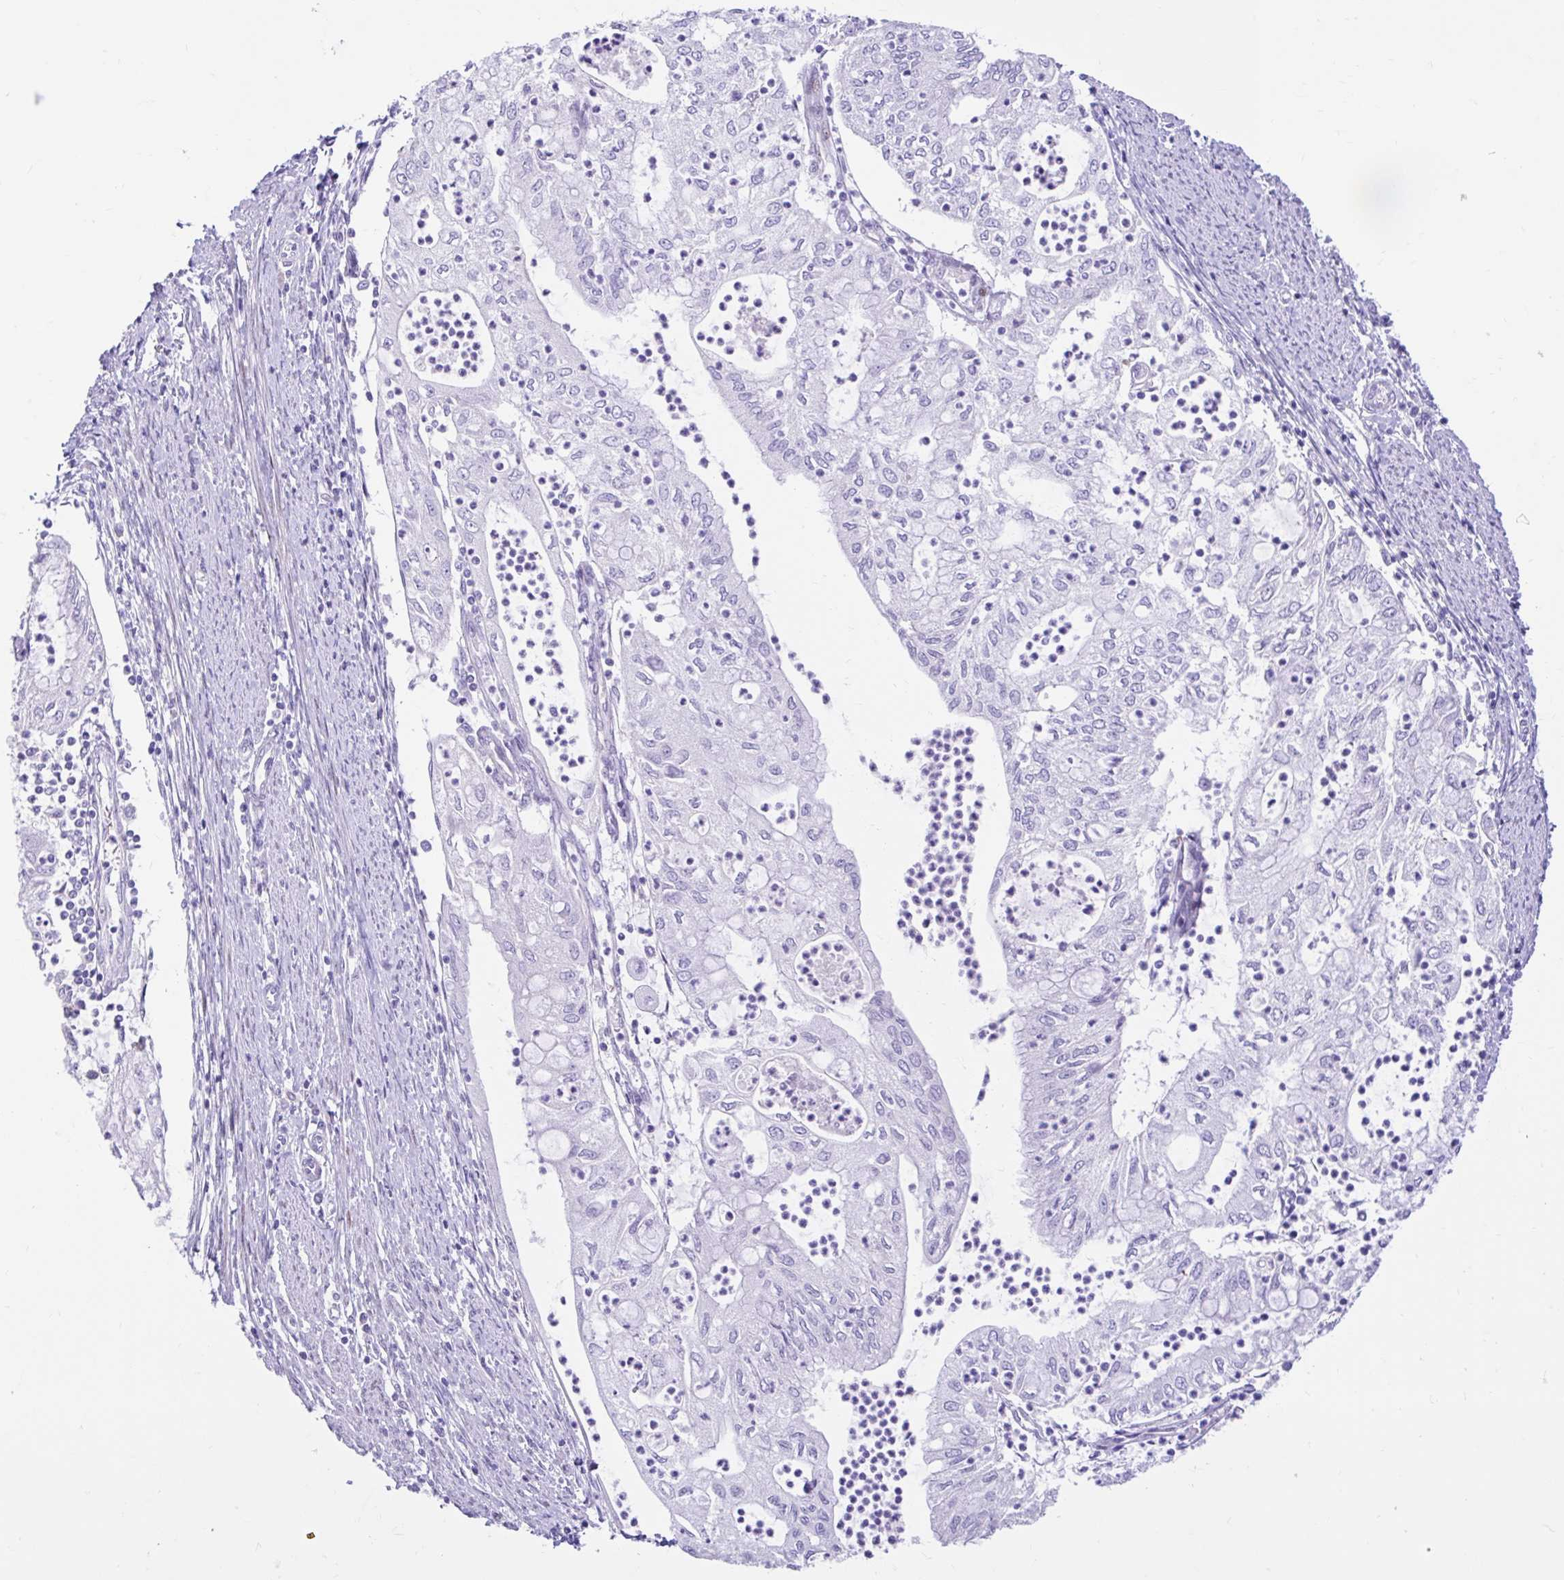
{"staining": {"intensity": "negative", "quantity": "none", "location": "none"}, "tissue": "endometrial cancer", "cell_type": "Tumor cells", "image_type": "cancer", "snomed": [{"axis": "morphology", "description": "Adenocarcinoma, NOS"}, {"axis": "topography", "description": "Endometrium"}], "caption": "Endometrial adenocarcinoma was stained to show a protein in brown. There is no significant expression in tumor cells.", "gene": "NHLH2", "patient": {"sex": "female", "age": 75}}